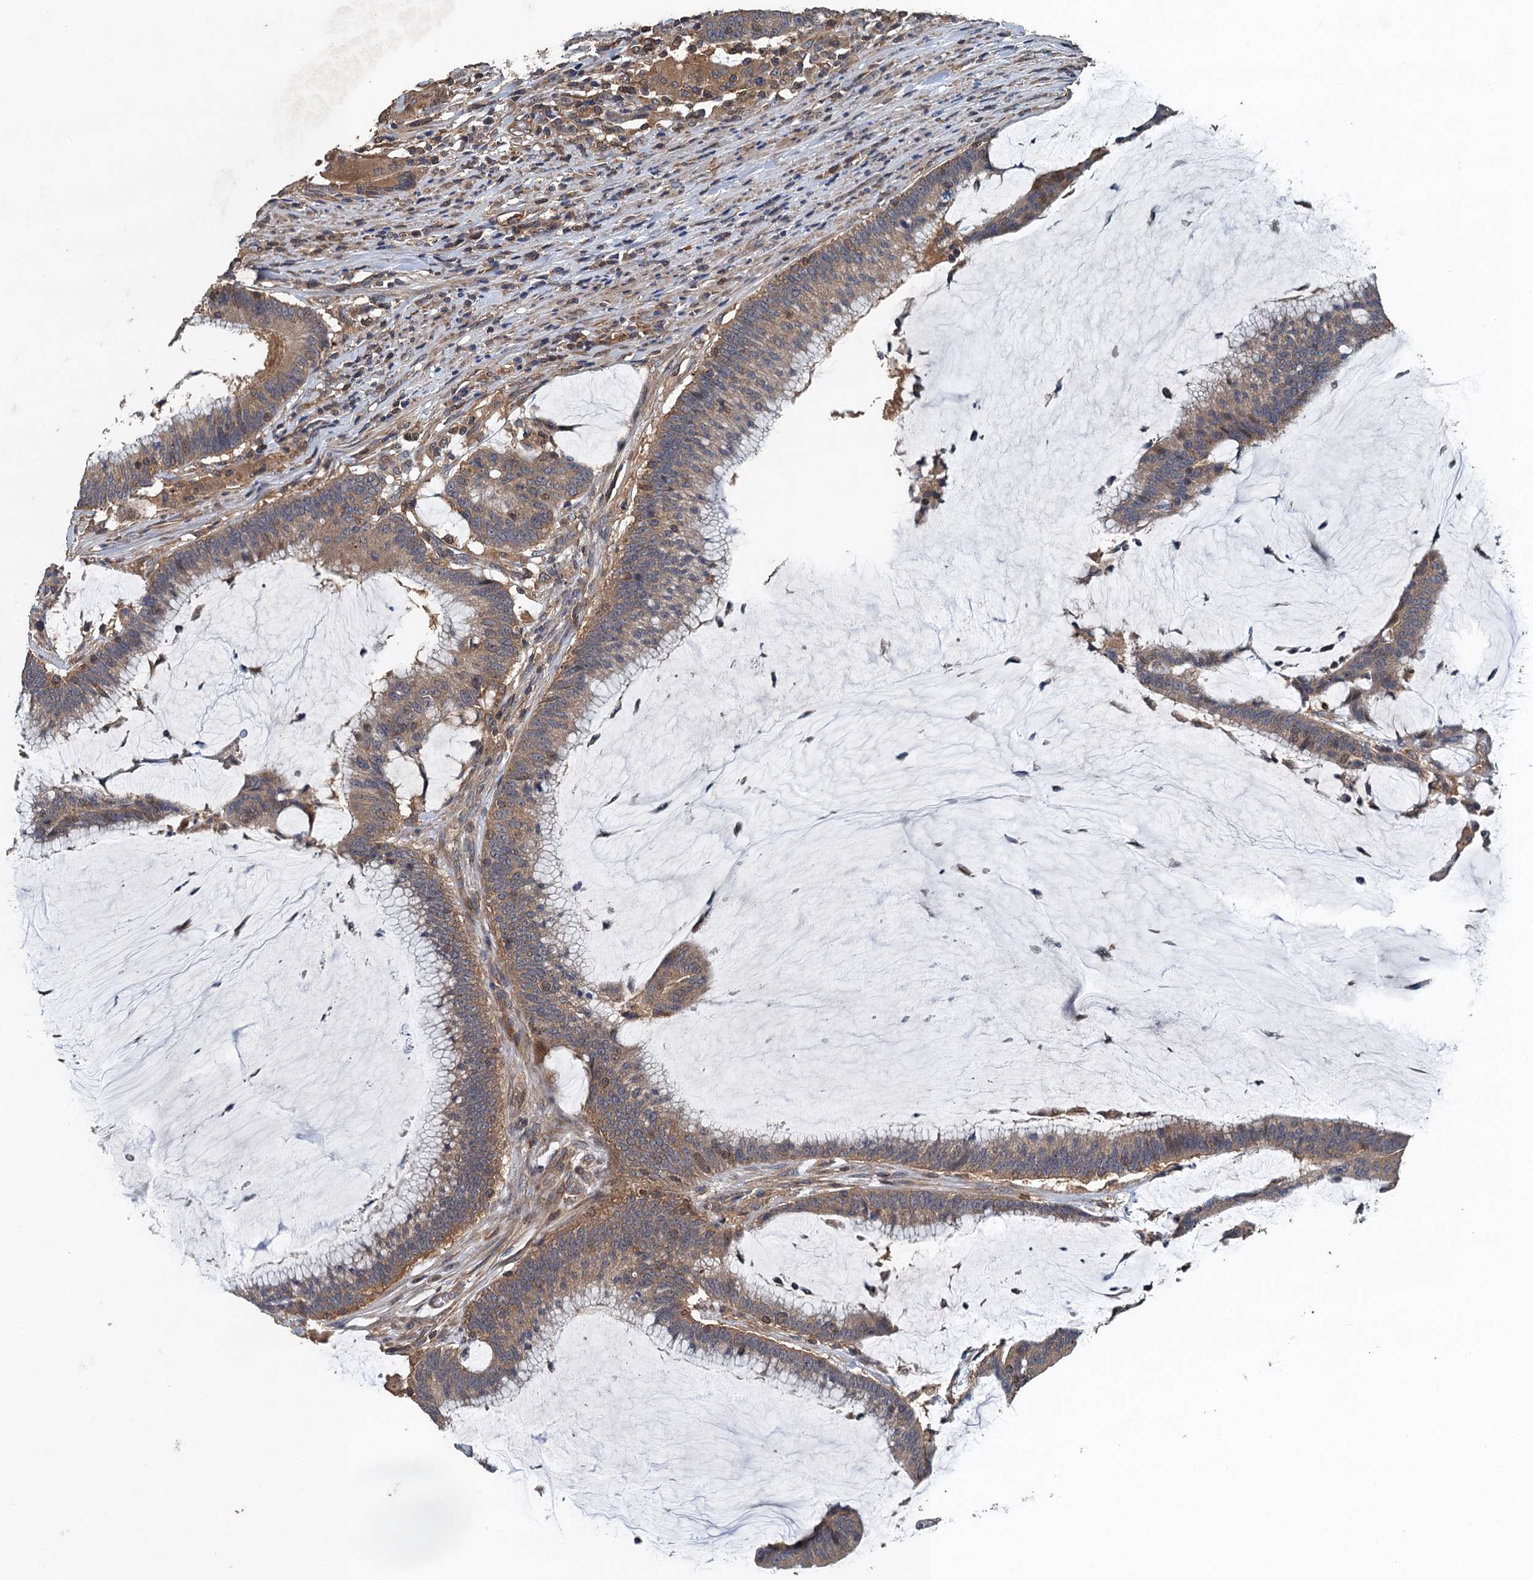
{"staining": {"intensity": "moderate", "quantity": ">75%", "location": "cytoplasmic/membranous"}, "tissue": "colorectal cancer", "cell_type": "Tumor cells", "image_type": "cancer", "snomed": [{"axis": "morphology", "description": "Adenocarcinoma, NOS"}, {"axis": "topography", "description": "Rectum"}], "caption": "Immunohistochemistry of human colorectal cancer (adenocarcinoma) shows medium levels of moderate cytoplasmic/membranous staining in about >75% of tumor cells. (brown staining indicates protein expression, while blue staining denotes nuclei).", "gene": "BORCS5", "patient": {"sex": "female", "age": 77}}